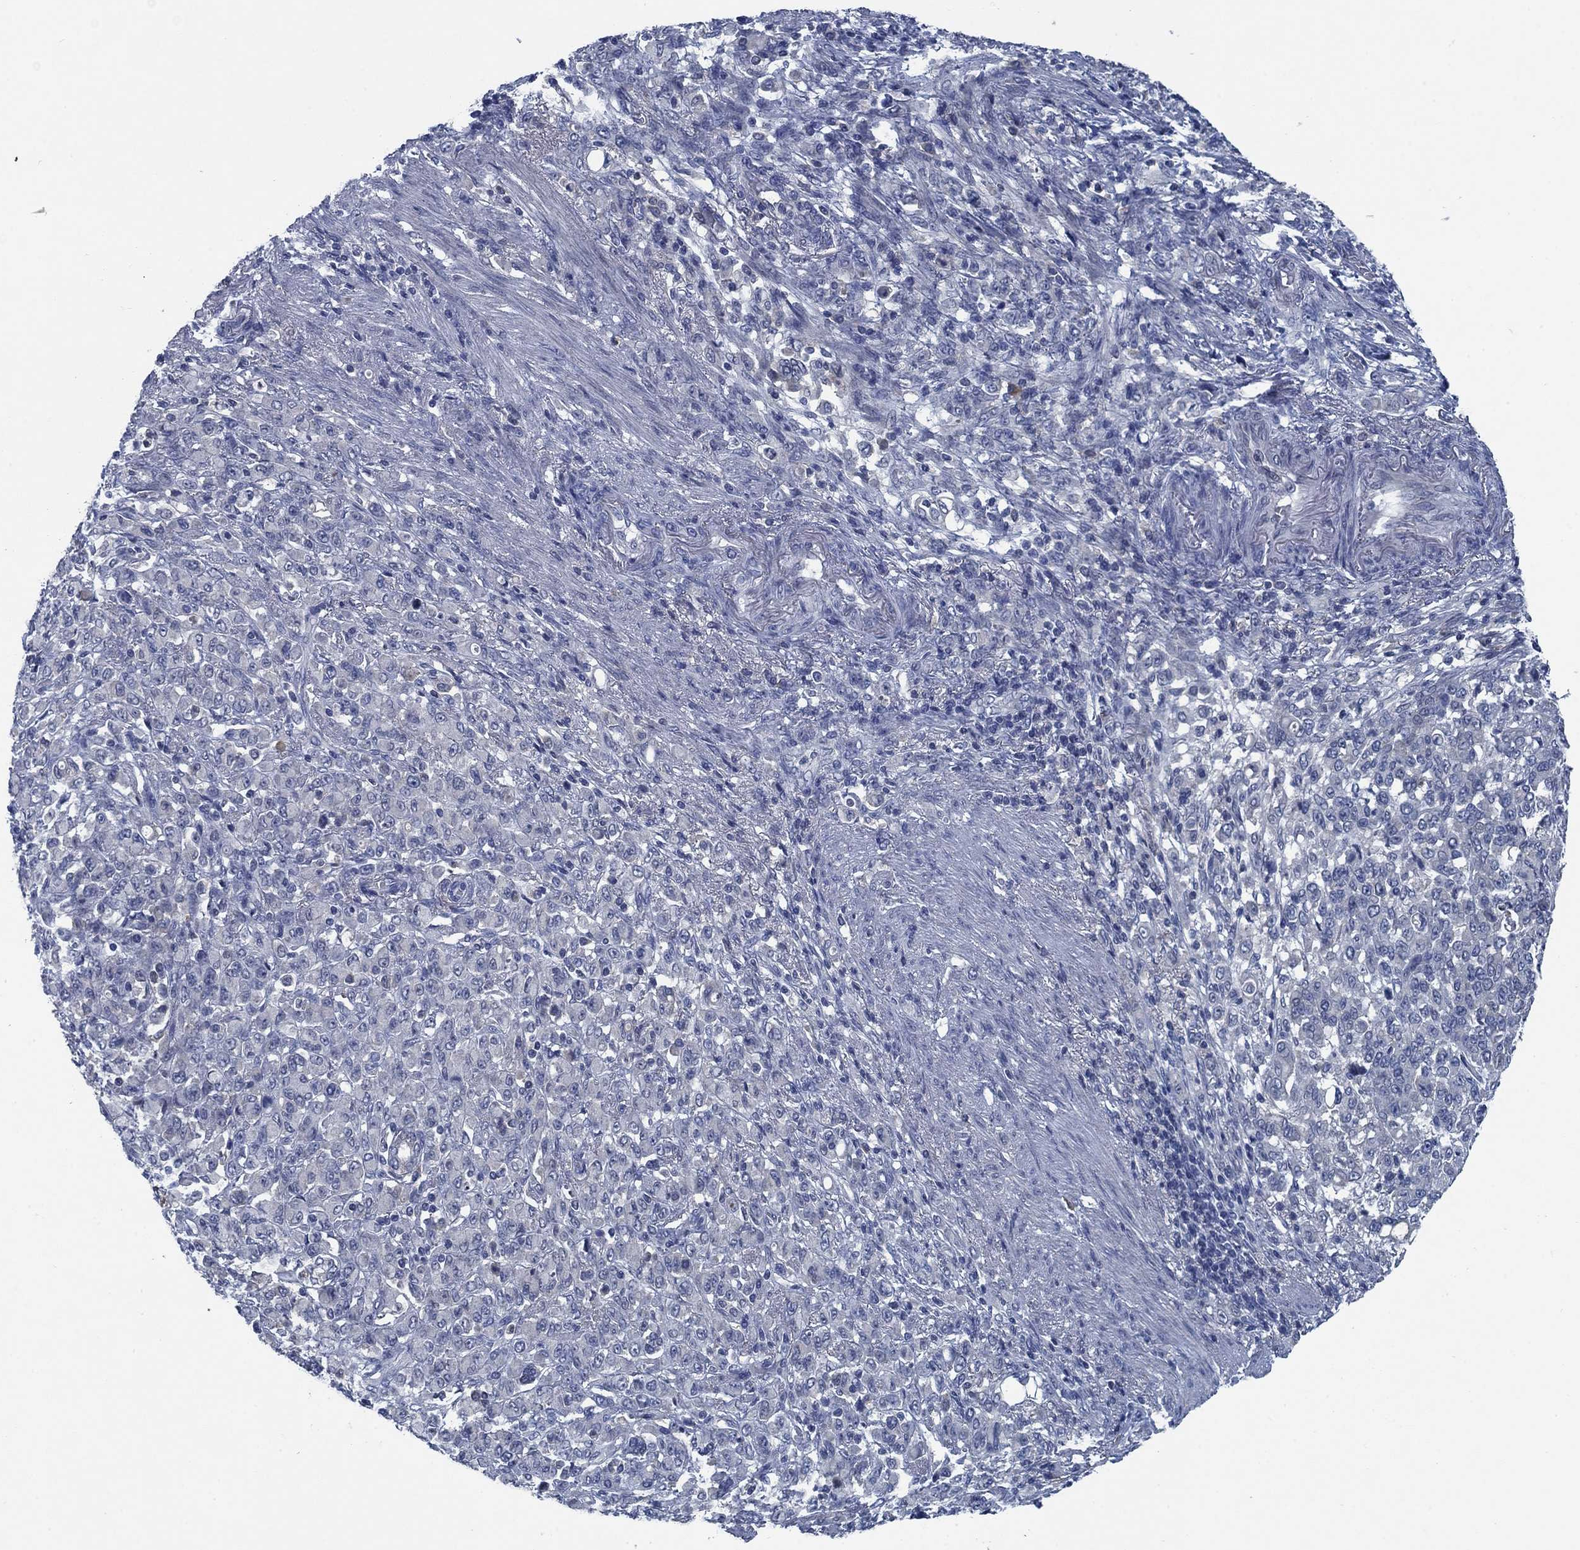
{"staining": {"intensity": "negative", "quantity": "none", "location": "none"}, "tissue": "stomach cancer", "cell_type": "Tumor cells", "image_type": "cancer", "snomed": [{"axis": "morphology", "description": "Normal tissue, NOS"}, {"axis": "morphology", "description": "Adenocarcinoma, NOS"}, {"axis": "topography", "description": "Stomach"}], "caption": "Tumor cells are negative for protein expression in human stomach cancer. The staining is performed using DAB brown chromogen with nuclei counter-stained in using hematoxylin.", "gene": "PNMA8A", "patient": {"sex": "female", "age": 79}}